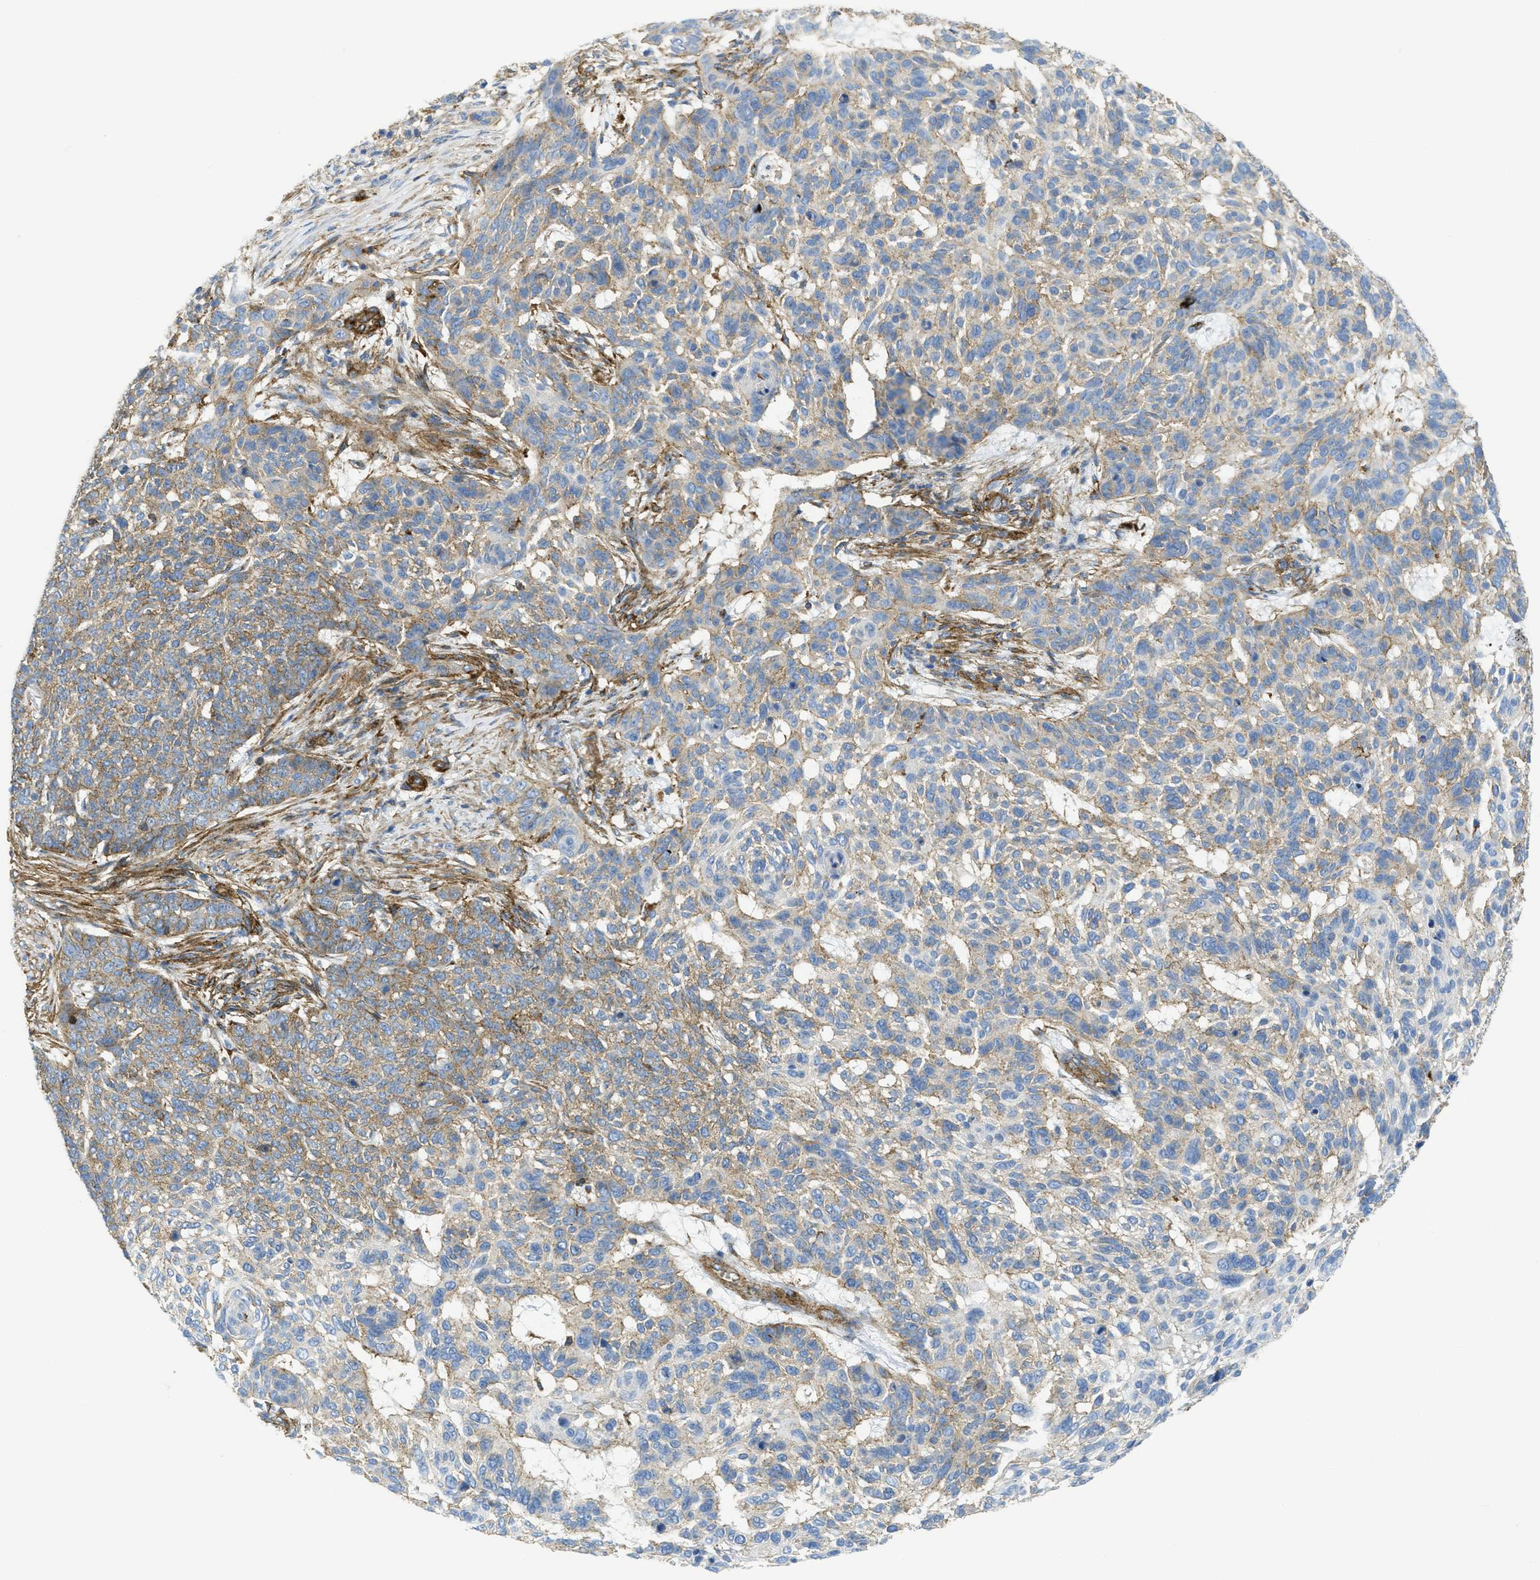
{"staining": {"intensity": "weak", "quantity": ">75%", "location": "cytoplasmic/membranous"}, "tissue": "skin cancer", "cell_type": "Tumor cells", "image_type": "cancer", "snomed": [{"axis": "morphology", "description": "Basal cell carcinoma"}, {"axis": "topography", "description": "Skin"}], "caption": "Protein expression analysis of human skin cancer reveals weak cytoplasmic/membranous expression in about >75% of tumor cells.", "gene": "HIP1", "patient": {"sex": "male", "age": 85}}